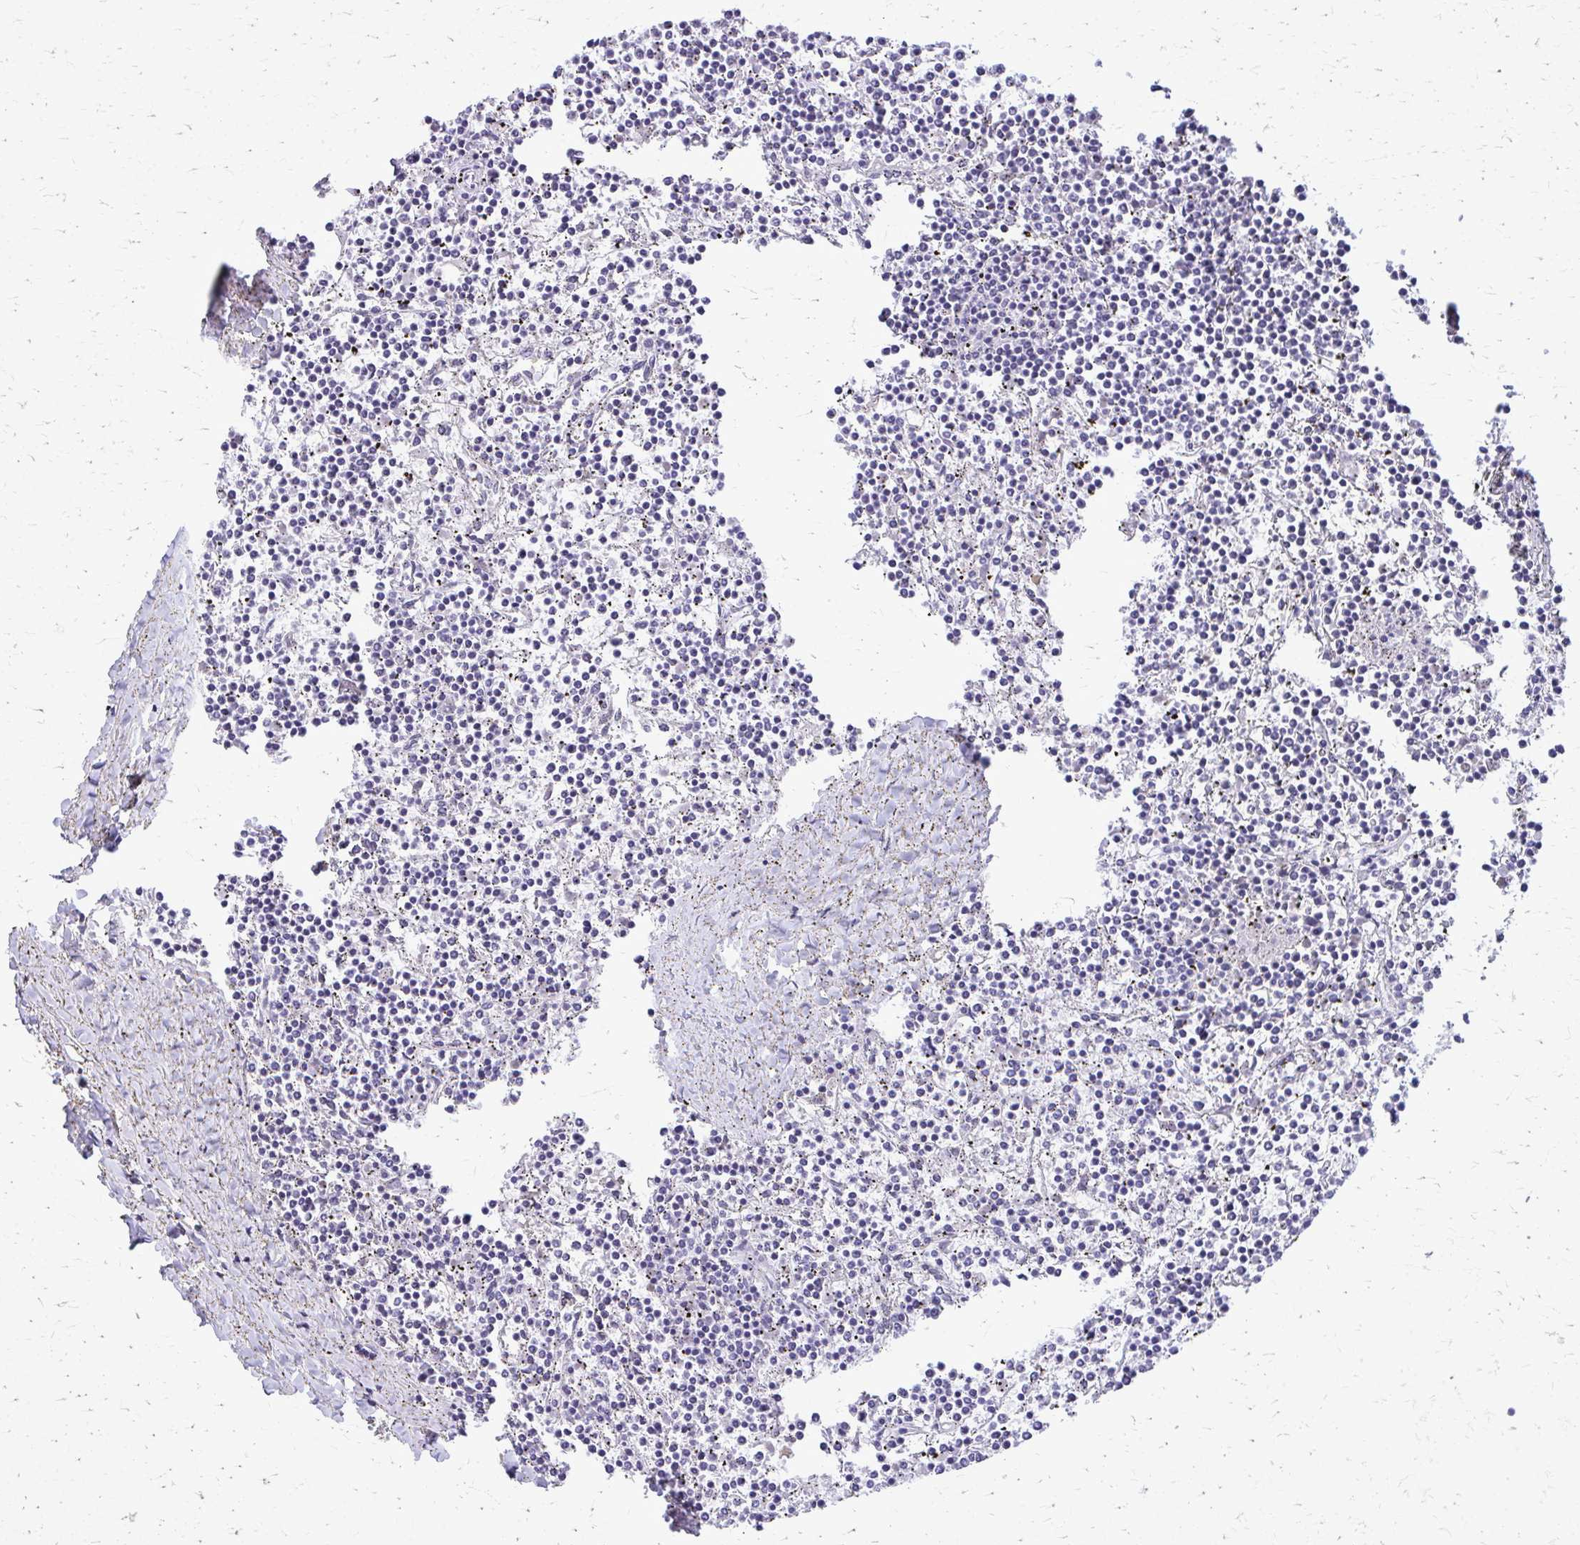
{"staining": {"intensity": "negative", "quantity": "none", "location": "none"}, "tissue": "lymphoma", "cell_type": "Tumor cells", "image_type": "cancer", "snomed": [{"axis": "morphology", "description": "Malignant lymphoma, non-Hodgkin's type, Low grade"}, {"axis": "topography", "description": "Spleen"}], "caption": "Photomicrograph shows no significant protein staining in tumor cells of malignant lymphoma, non-Hodgkin's type (low-grade).", "gene": "AKAP5", "patient": {"sex": "female", "age": 19}}